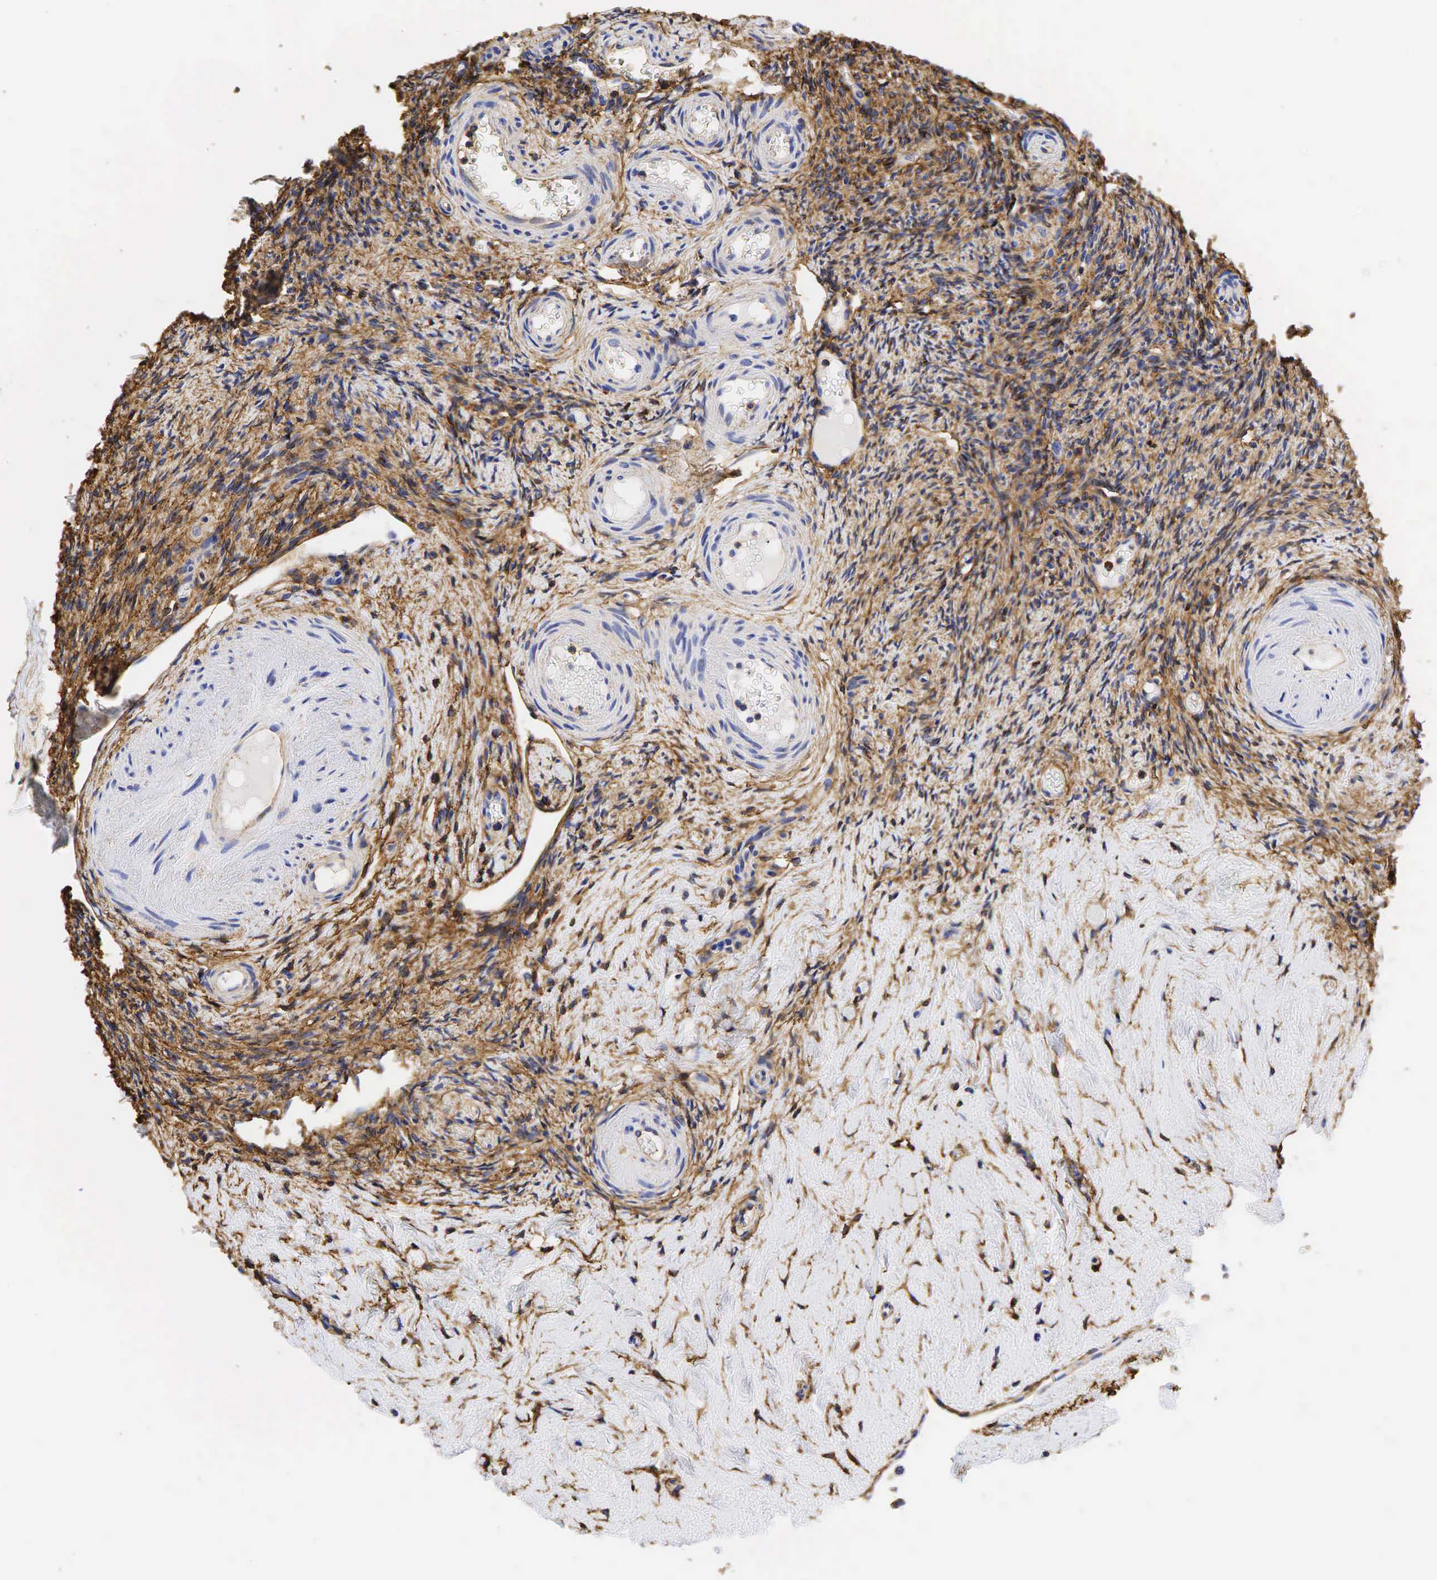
{"staining": {"intensity": "weak", "quantity": "25%-75%", "location": "cytoplasmic/membranous"}, "tissue": "ovary", "cell_type": "Follicle cells", "image_type": "normal", "snomed": [{"axis": "morphology", "description": "Normal tissue, NOS"}, {"axis": "topography", "description": "Ovary"}], "caption": "Immunohistochemistry (DAB) staining of benign human ovary reveals weak cytoplasmic/membranous protein expression in about 25%-75% of follicle cells. (DAB IHC, brown staining for protein, blue staining for nuclei).", "gene": "CD99", "patient": {"sex": "female", "age": 63}}